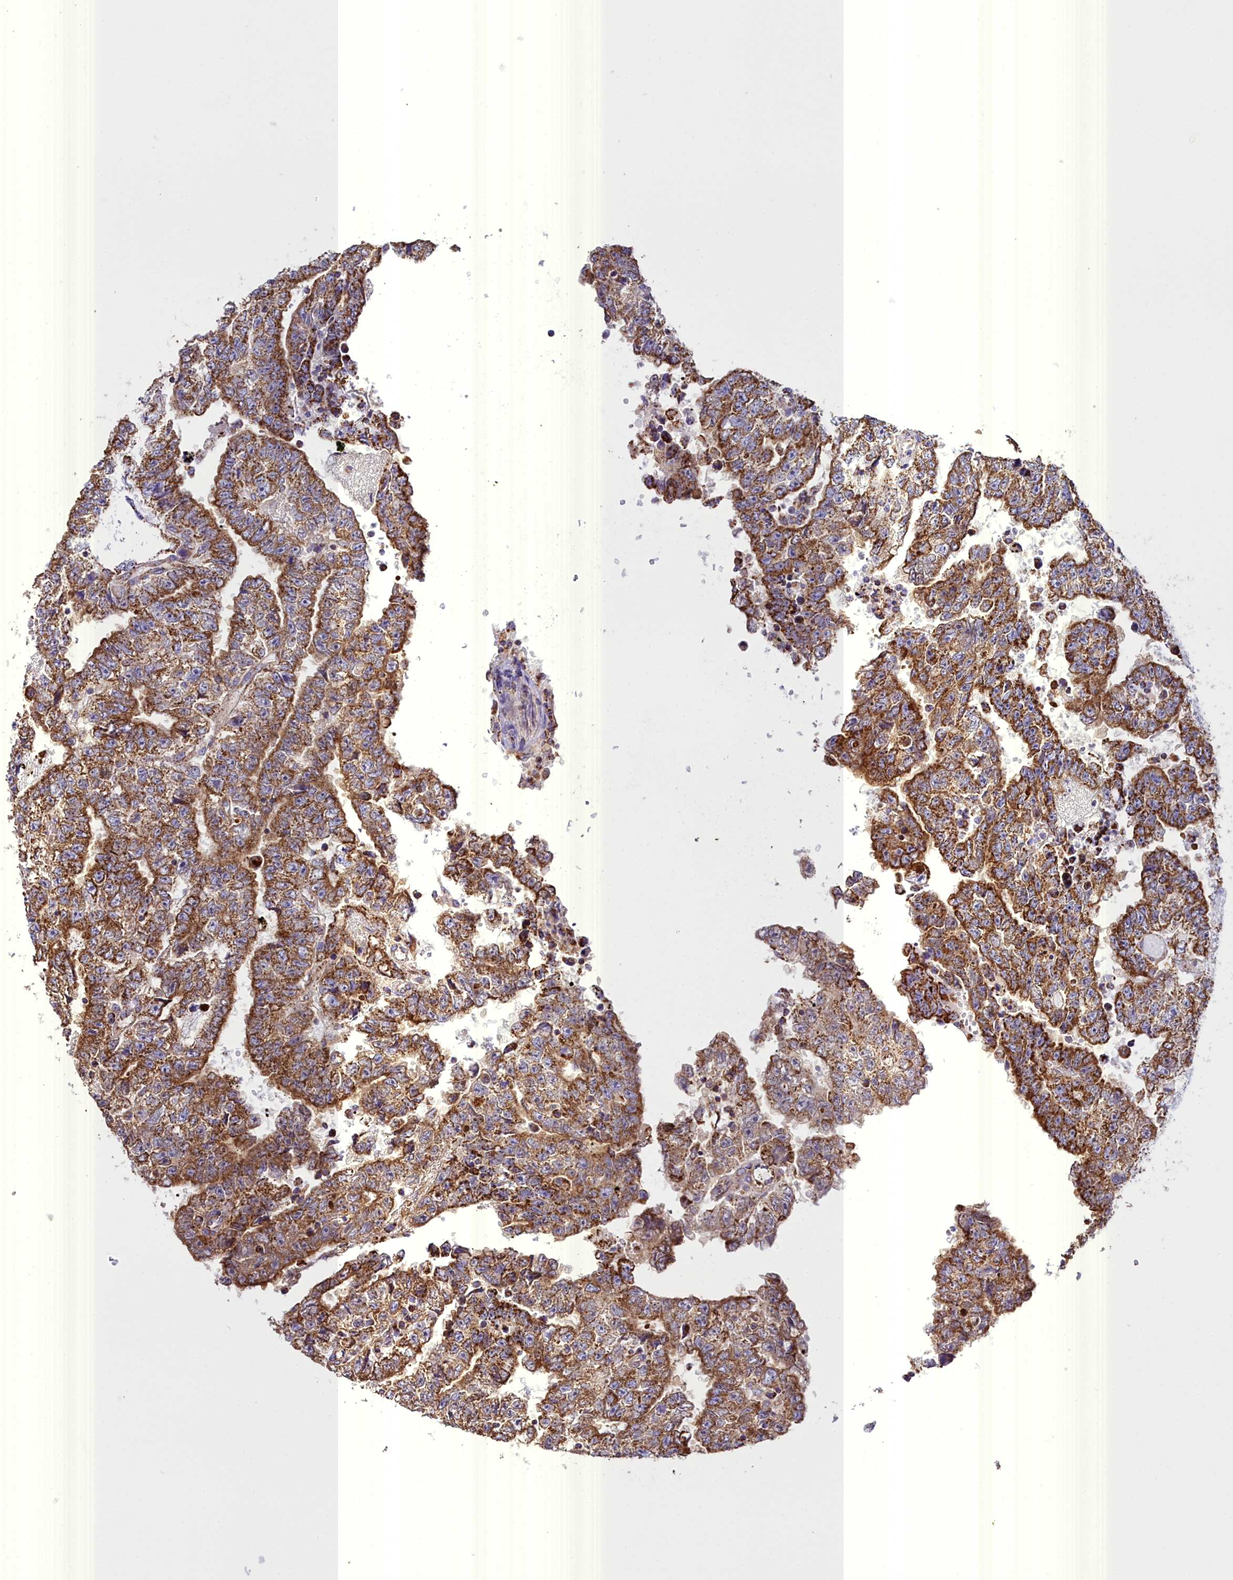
{"staining": {"intensity": "moderate", "quantity": ">75%", "location": "cytoplasmic/membranous"}, "tissue": "testis cancer", "cell_type": "Tumor cells", "image_type": "cancer", "snomed": [{"axis": "morphology", "description": "Carcinoma, Embryonal, NOS"}, {"axis": "topography", "description": "Testis"}], "caption": "Immunohistochemistry (IHC) micrograph of neoplastic tissue: embryonal carcinoma (testis) stained using immunohistochemistry (IHC) demonstrates medium levels of moderate protein expression localized specifically in the cytoplasmic/membranous of tumor cells, appearing as a cytoplasmic/membranous brown color.", "gene": "WDFY3", "patient": {"sex": "male", "age": 25}}